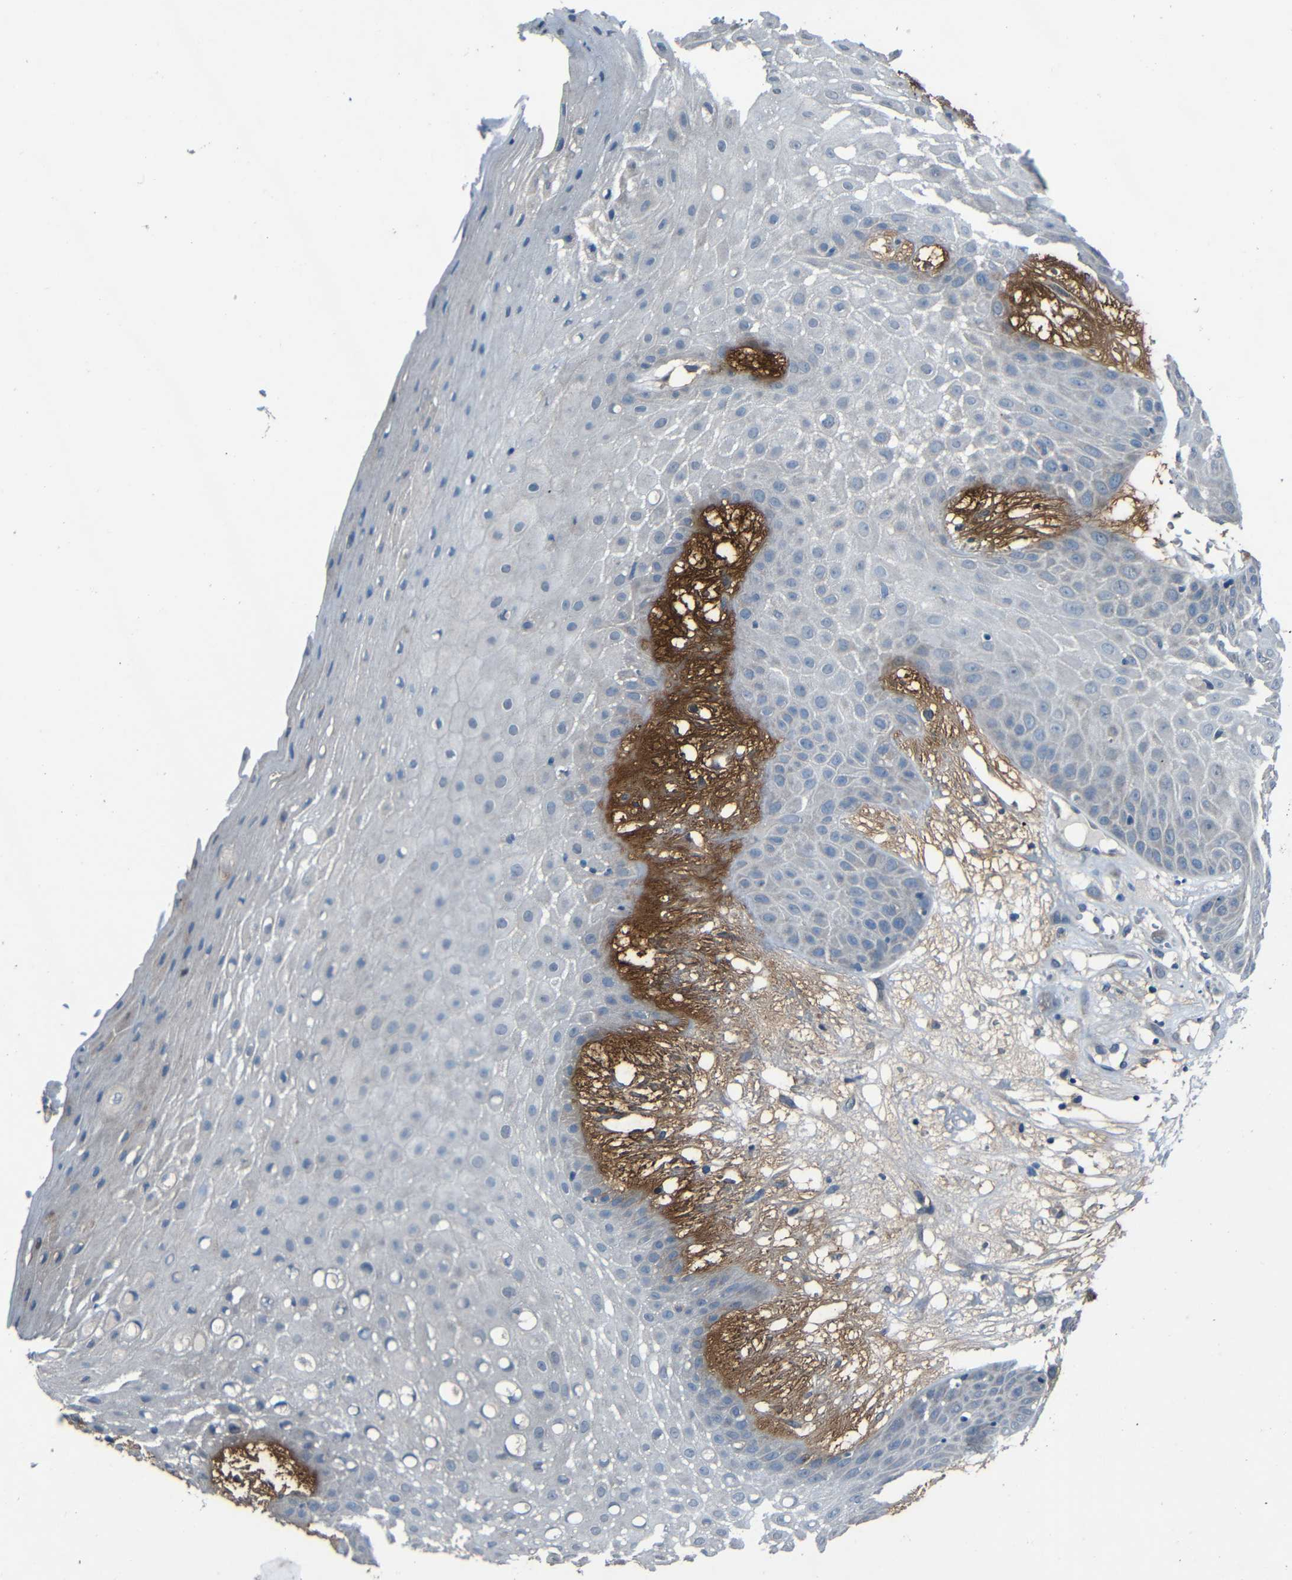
{"staining": {"intensity": "negative", "quantity": "none", "location": "none"}, "tissue": "skin cancer", "cell_type": "Tumor cells", "image_type": "cancer", "snomed": [{"axis": "morphology", "description": "Squamous cell carcinoma, NOS"}, {"axis": "topography", "description": "Skin"}], "caption": "Immunohistochemistry (IHC) of human skin squamous cell carcinoma shows no expression in tumor cells.", "gene": "SLA", "patient": {"sex": "male", "age": 65}}